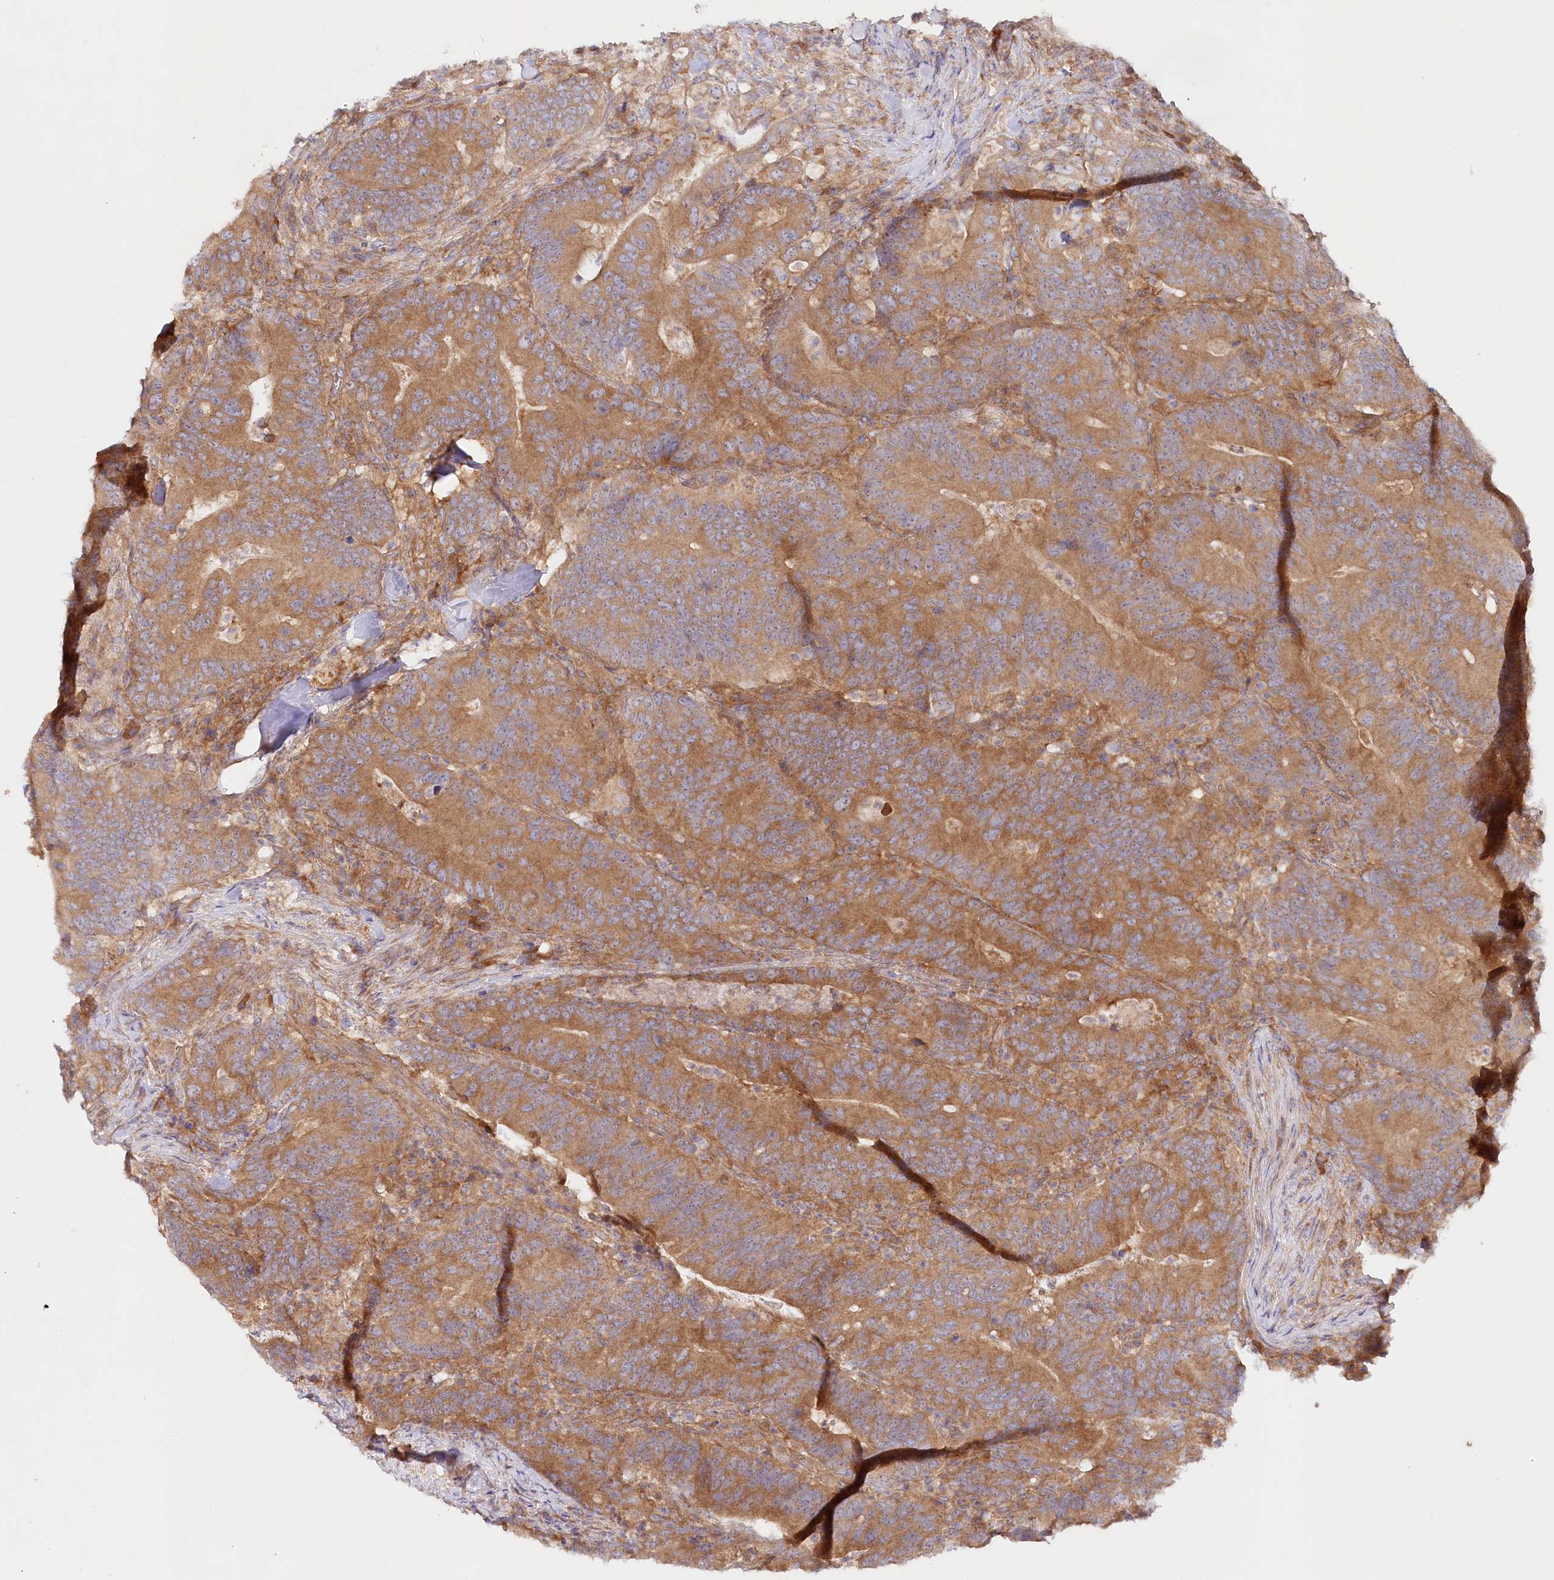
{"staining": {"intensity": "moderate", "quantity": ">75%", "location": "cytoplasmic/membranous"}, "tissue": "colorectal cancer", "cell_type": "Tumor cells", "image_type": "cancer", "snomed": [{"axis": "morphology", "description": "Adenocarcinoma, NOS"}, {"axis": "topography", "description": "Colon"}], "caption": "A high-resolution micrograph shows immunohistochemistry (IHC) staining of colorectal cancer (adenocarcinoma), which displays moderate cytoplasmic/membranous staining in approximately >75% of tumor cells.", "gene": "TNIP1", "patient": {"sex": "female", "age": 66}}